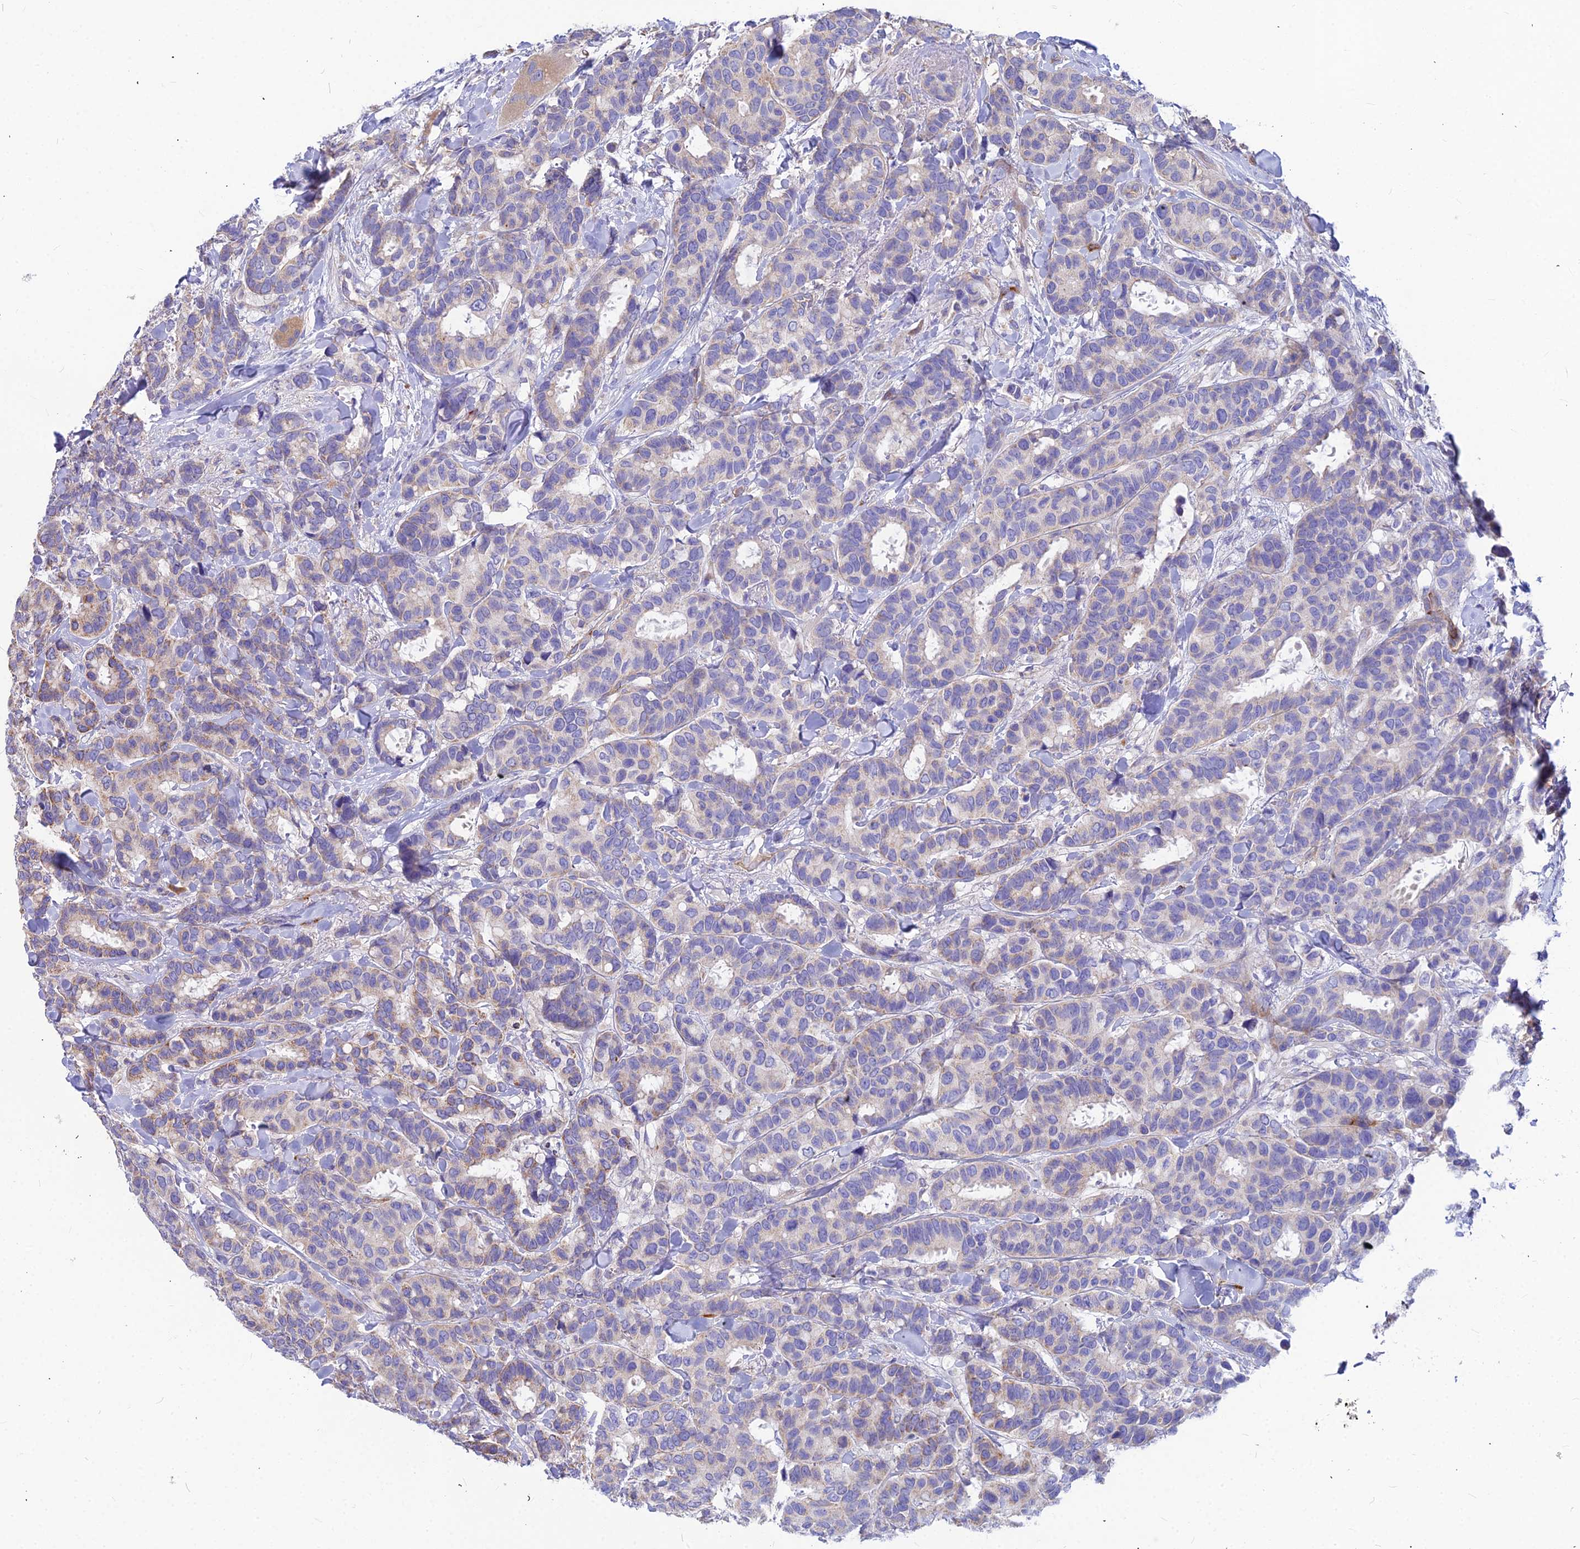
{"staining": {"intensity": "negative", "quantity": "none", "location": "none"}, "tissue": "breast cancer", "cell_type": "Tumor cells", "image_type": "cancer", "snomed": [{"axis": "morphology", "description": "Normal tissue, NOS"}, {"axis": "morphology", "description": "Duct carcinoma"}, {"axis": "topography", "description": "Breast"}], "caption": "A photomicrograph of human breast invasive ductal carcinoma is negative for staining in tumor cells. (Immunohistochemistry, brightfield microscopy, high magnification).", "gene": "ASPHD1", "patient": {"sex": "female", "age": 87}}